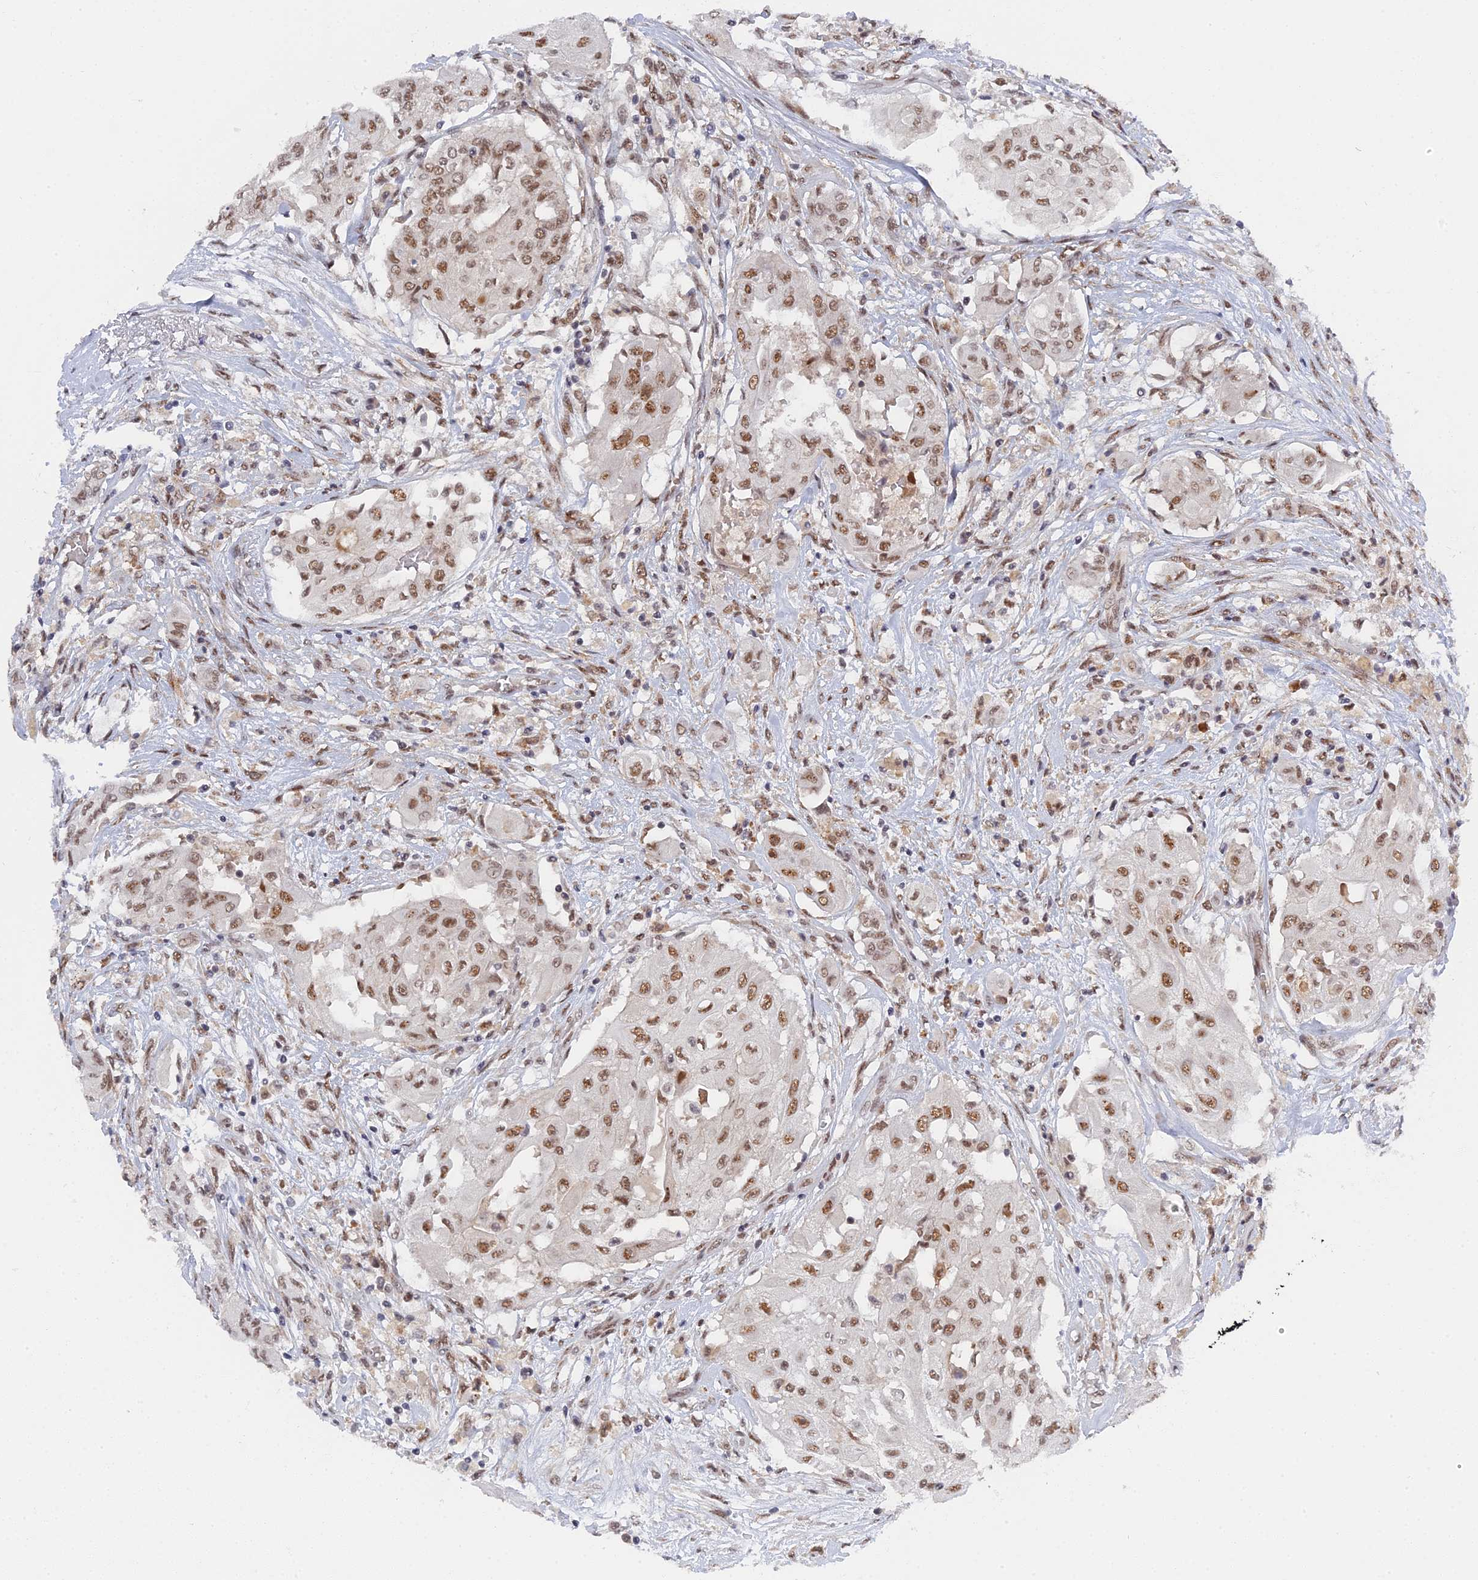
{"staining": {"intensity": "moderate", "quantity": ">75%", "location": "nuclear"}, "tissue": "thyroid cancer", "cell_type": "Tumor cells", "image_type": "cancer", "snomed": [{"axis": "morphology", "description": "Papillary adenocarcinoma, NOS"}, {"axis": "topography", "description": "Thyroid gland"}], "caption": "Immunohistochemistry of thyroid cancer (papillary adenocarcinoma) displays medium levels of moderate nuclear staining in about >75% of tumor cells.", "gene": "CCDC85A", "patient": {"sex": "female", "age": 59}}